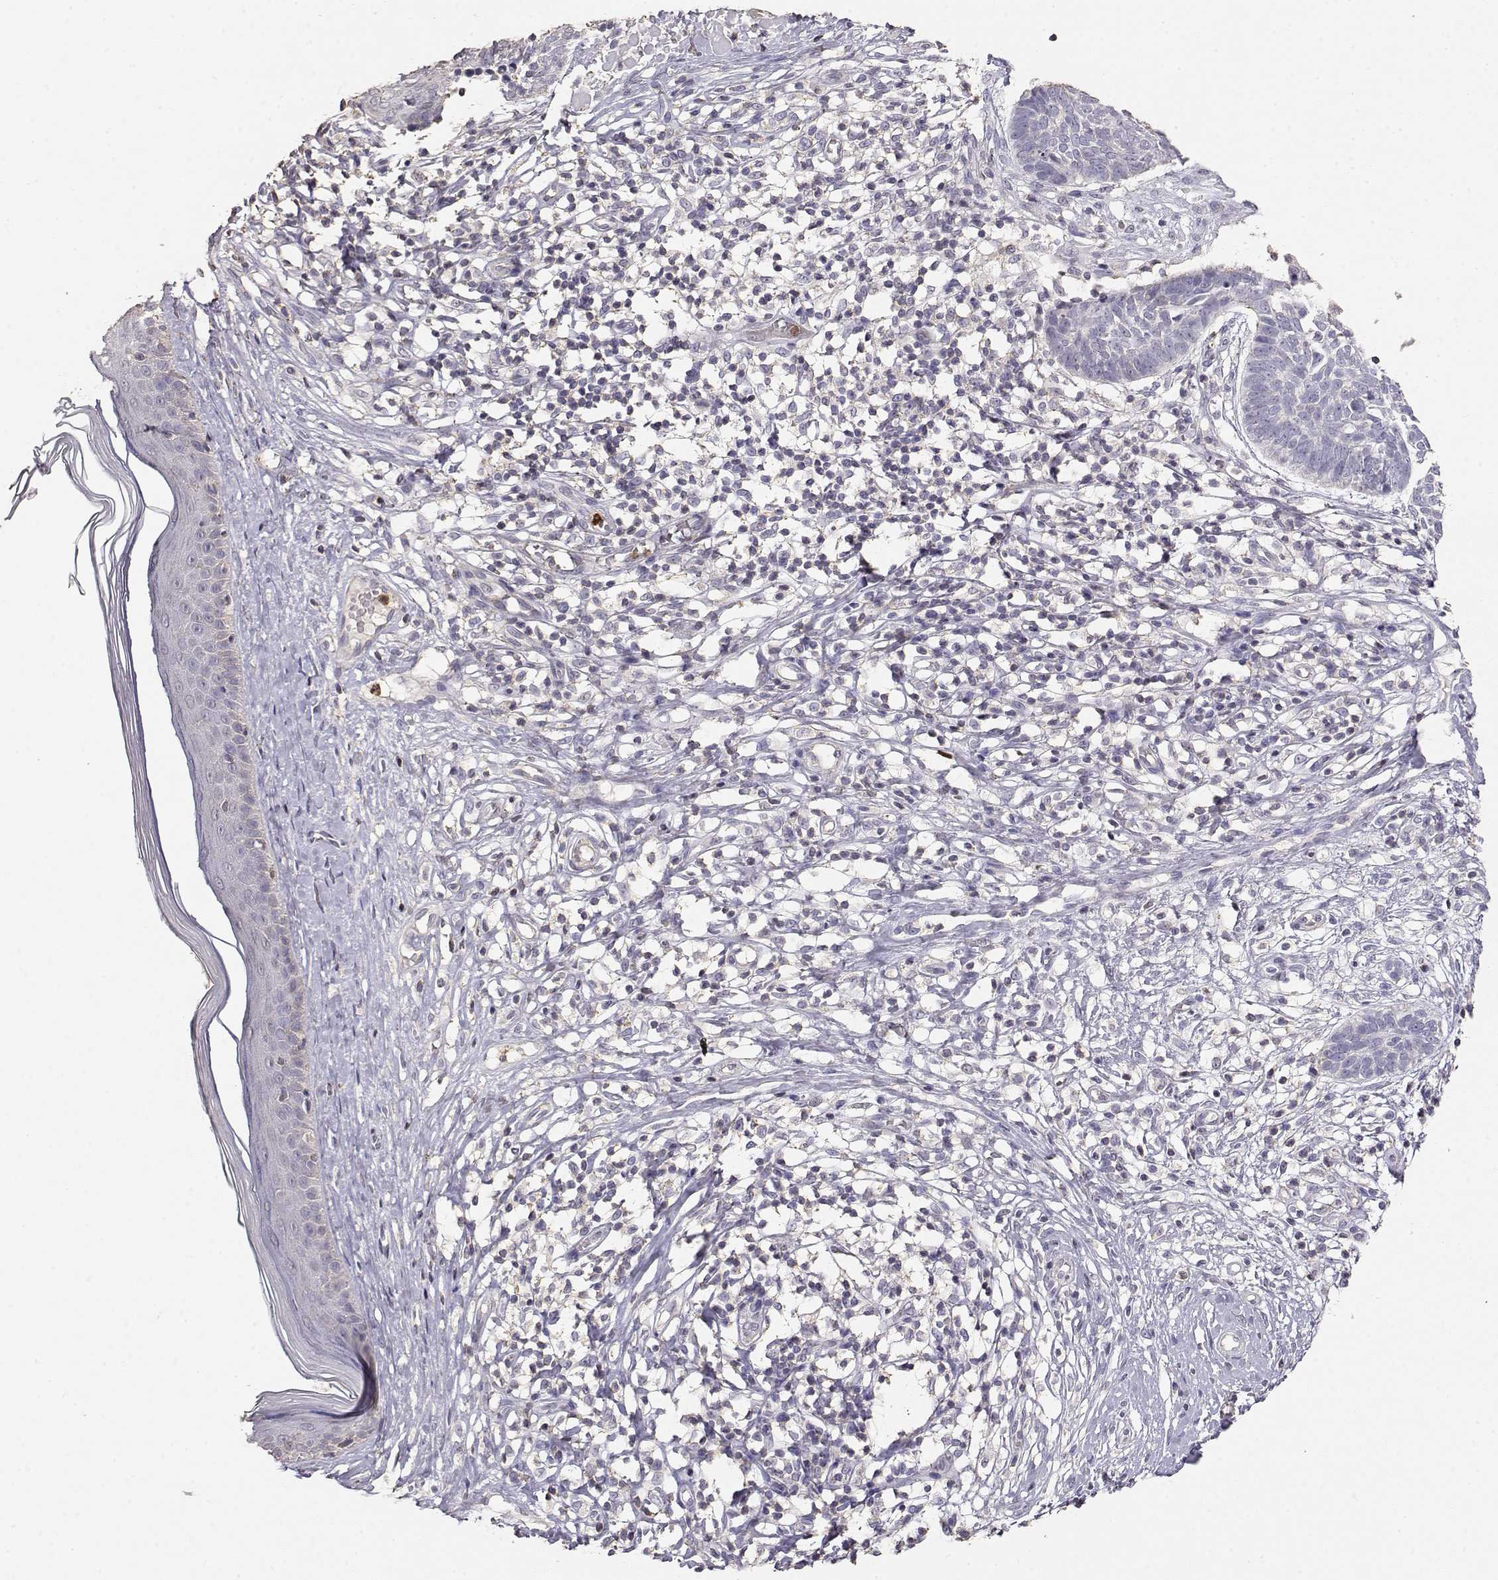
{"staining": {"intensity": "negative", "quantity": "none", "location": "none"}, "tissue": "skin cancer", "cell_type": "Tumor cells", "image_type": "cancer", "snomed": [{"axis": "morphology", "description": "Basal cell carcinoma"}, {"axis": "topography", "description": "Skin"}], "caption": "Immunohistochemical staining of skin cancer (basal cell carcinoma) reveals no significant positivity in tumor cells. The staining was performed using DAB to visualize the protein expression in brown, while the nuclei were stained in blue with hematoxylin (Magnification: 20x).", "gene": "TNFRSF10C", "patient": {"sex": "male", "age": 85}}